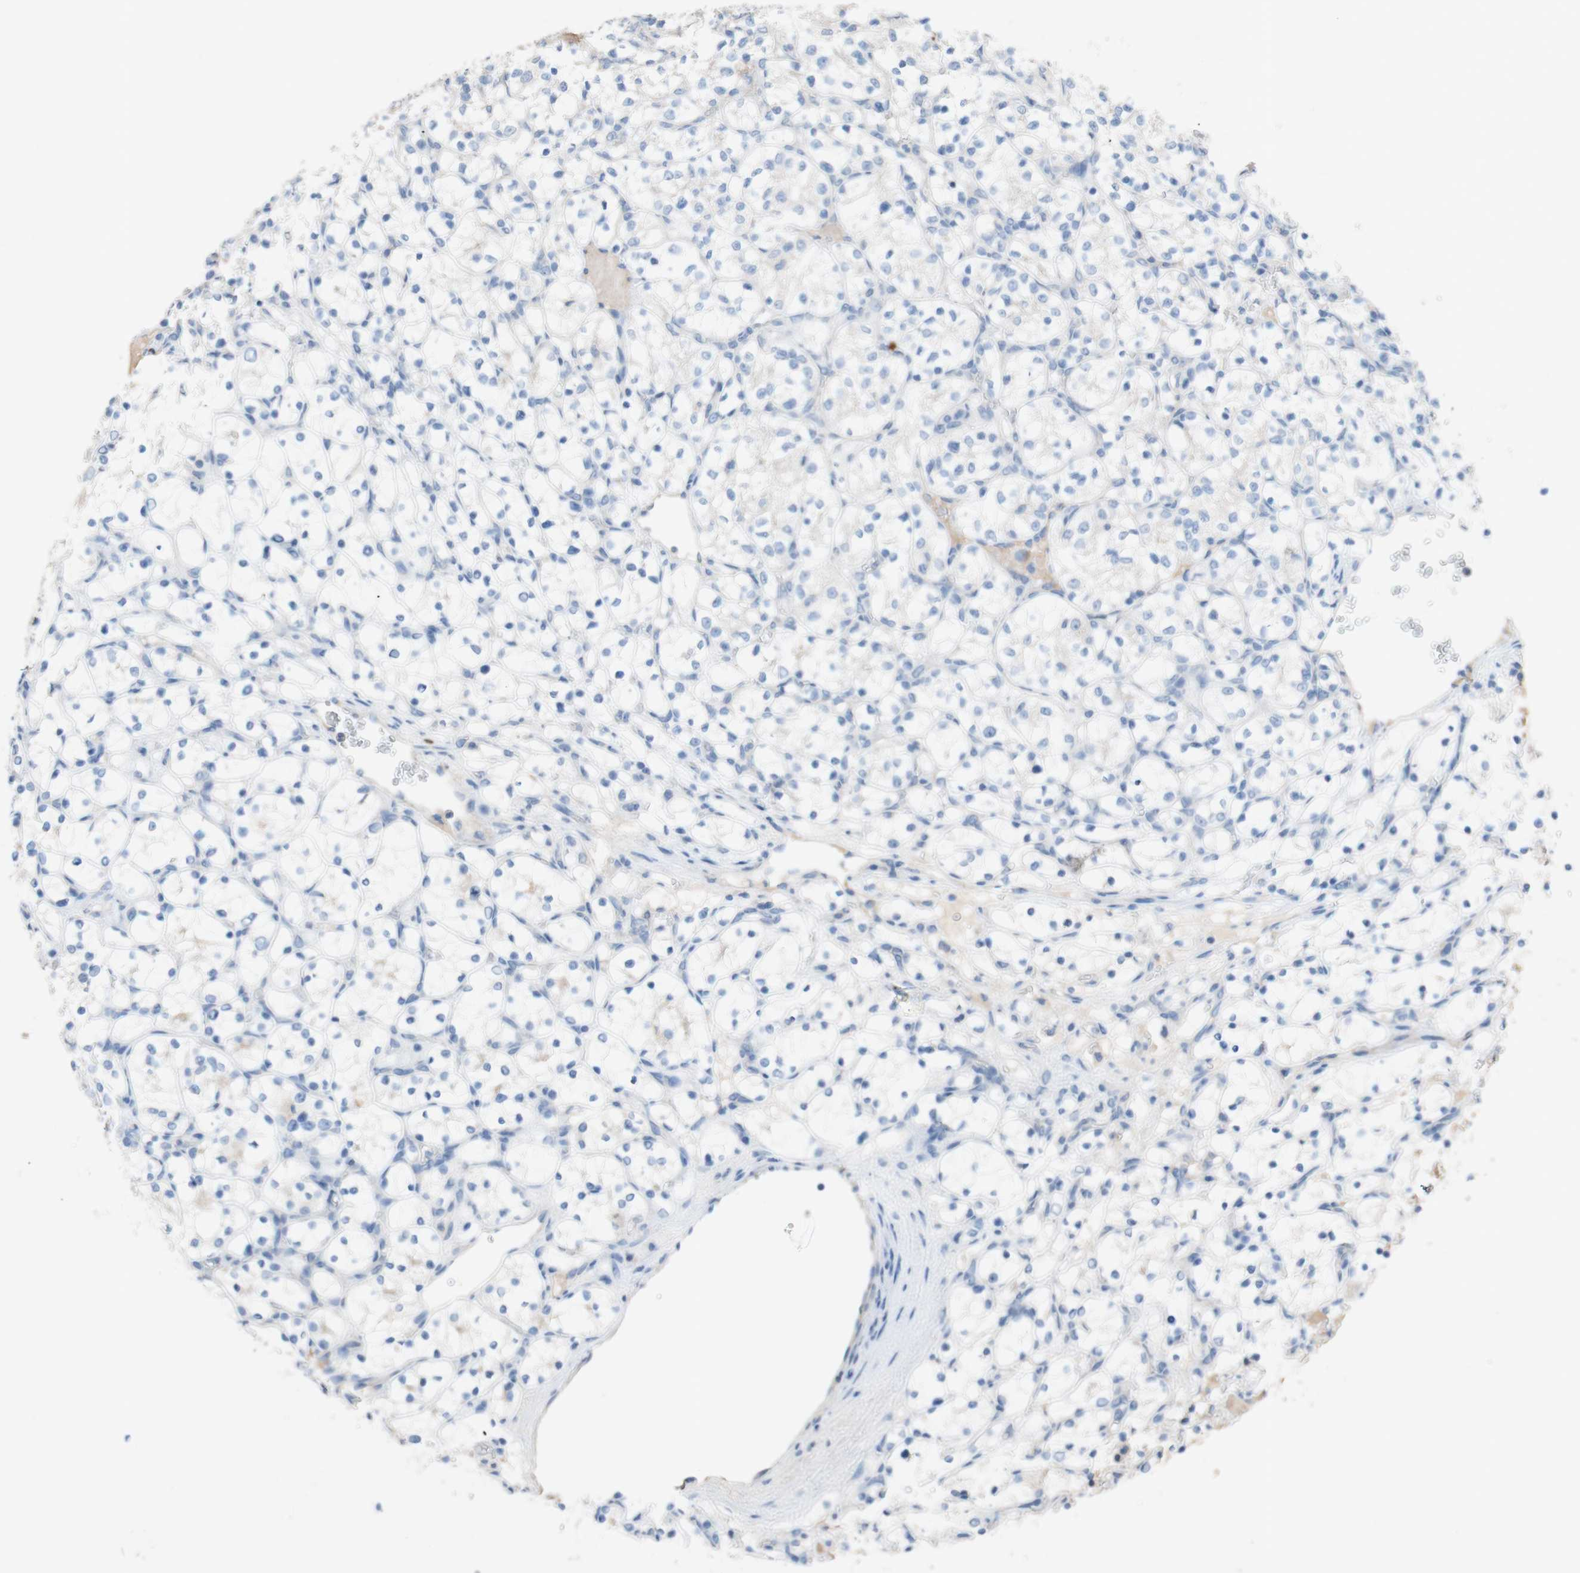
{"staining": {"intensity": "negative", "quantity": "none", "location": "none"}, "tissue": "renal cancer", "cell_type": "Tumor cells", "image_type": "cancer", "snomed": [{"axis": "morphology", "description": "Adenocarcinoma, NOS"}, {"axis": "topography", "description": "Kidney"}], "caption": "DAB immunohistochemical staining of human renal cancer (adenocarcinoma) demonstrates no significant positivity in tumor cells.", "gene": "PACSIN1", "patient": {"sex": "female", "age": 69}}